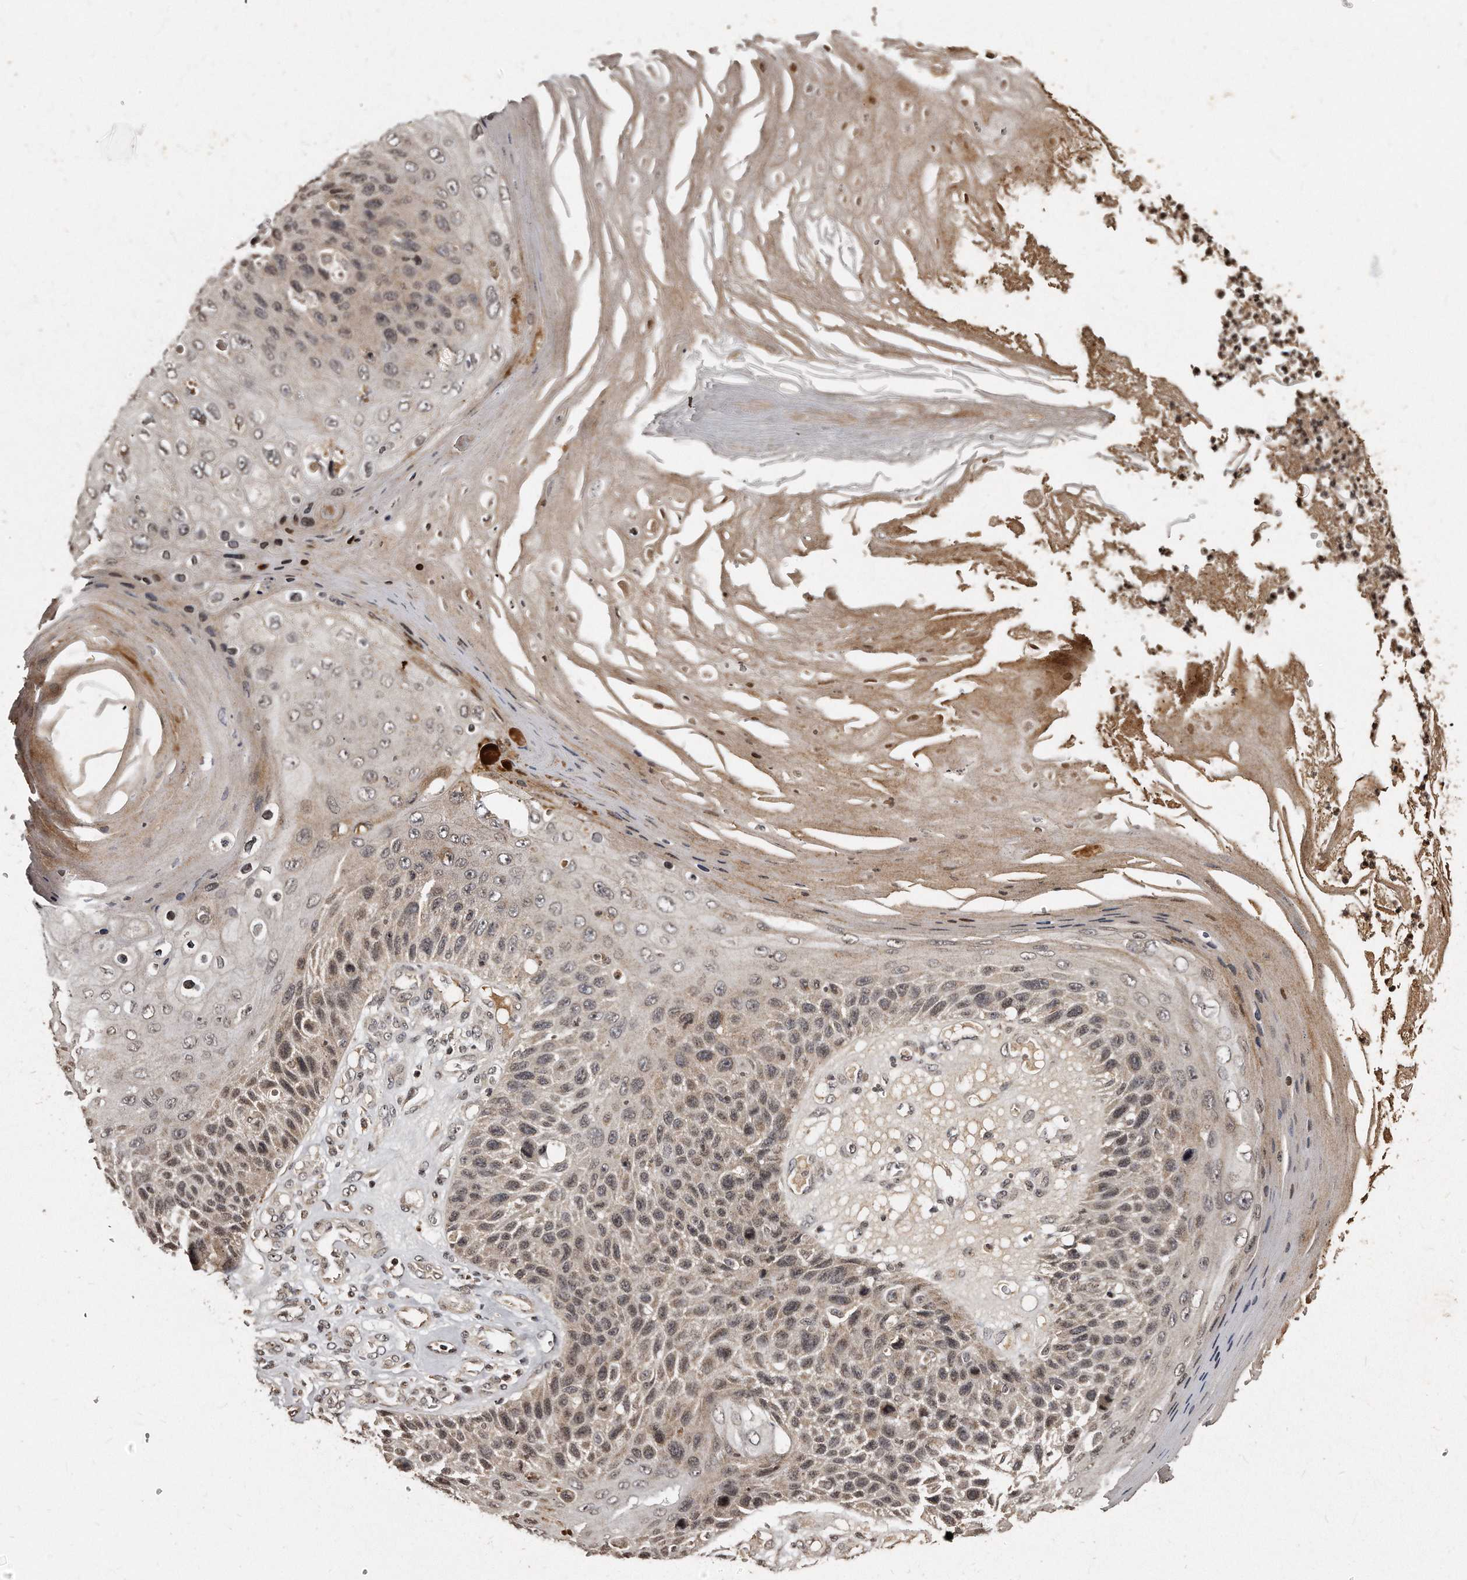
{"staining": {"intensity": "weak", "quantity": ">75%", "location": "nuclear"}, "tissue": "skin cancer", "cell_type": "Tumor cells", "image_type": "cancer", "snomed": [{"axis": "morphology", "description": "Squamous cell carcinoma, NOS"}, {"axis": "topography", "description": "Skin"}], "caption": "High-power microscopy captured an IHC image of skin cancer, revealing weak nuclear positivity in approximately >75% of tumor cells.", "gene": "TSHR", "patient": {"sex": "female", "age": 88}}